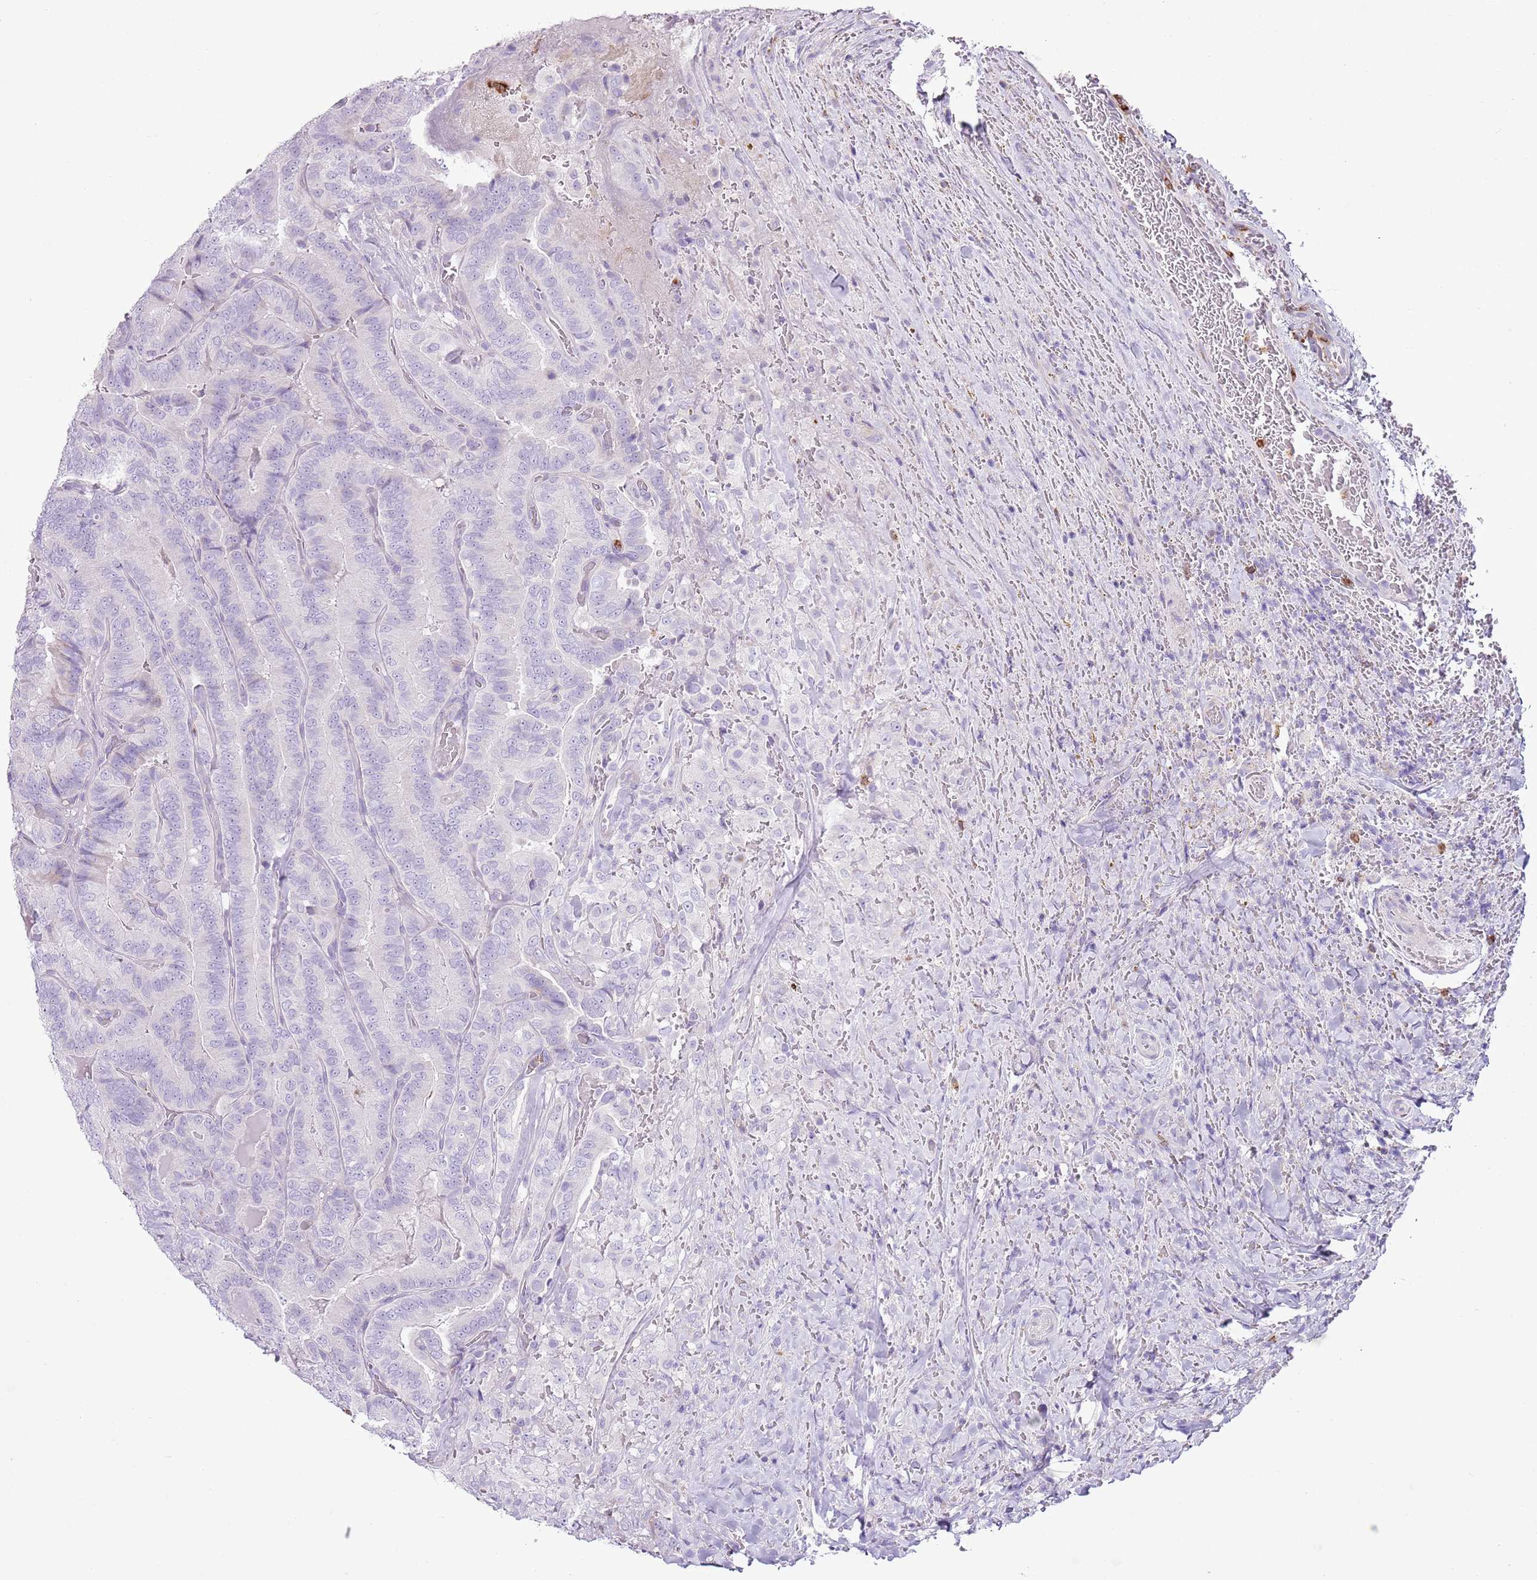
{"staining": {"intensity": "negative", "quantity": "none", "location": "none"}, "tissue": "thyroid cancer", "cell_type": "Tumor cells", "image_type": "cancer", "snomed": [{"axis": "morphology", "description": "Papillary adenocarcinoma, NOS"}, {"axis": "topography", "description": "Thyroid gland"}], "caption": "Immunohistochemistry (IHC) of papillary adenocarcinoma (thyroid) shows no expression in tumor cells. Nuclei are stained in blue.", "gene": "CD177", "patient": {"sex": "male", "age": 61}}